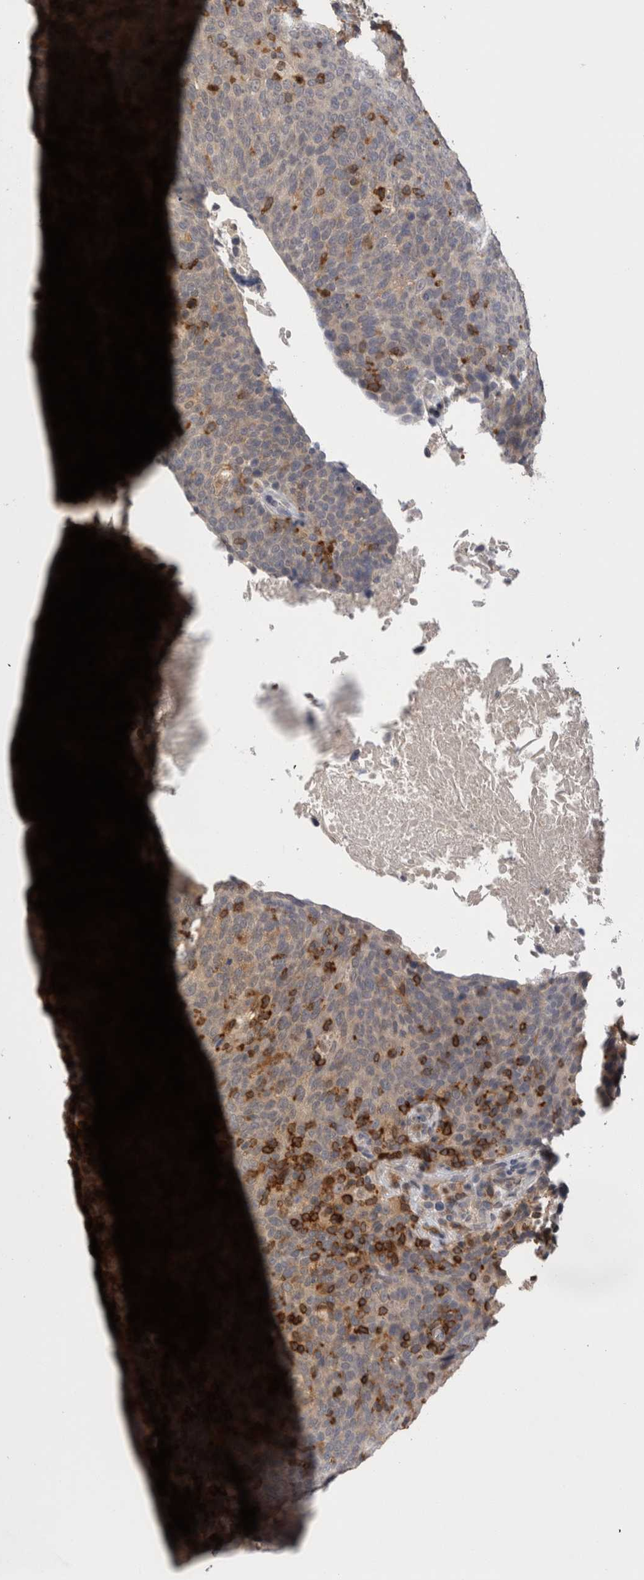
{"staining": {"intensity": "negative", "quantity": "none", "location": "none"}, "tissue": "head and neck cancer", "cell_type": "Tumor cells", "image_type": "cancer", "snomed": [{"axis": "morphology", "description": "Squamous cell carcinoma, NOS"}, {"axis": "morphology", "description": "Squamous cell carcinoma, metastatic, NOS"}, {"axis": "topography", "description": "Lymph node"}, {"axis": "topography", "description": "Head-Neck"}], "caption": "There is no significant expression in tumor cells of squamous cell carcinoma (head and neck).", "gene": "NFATC2", "patient": {"sex": "male", "age": 62}}